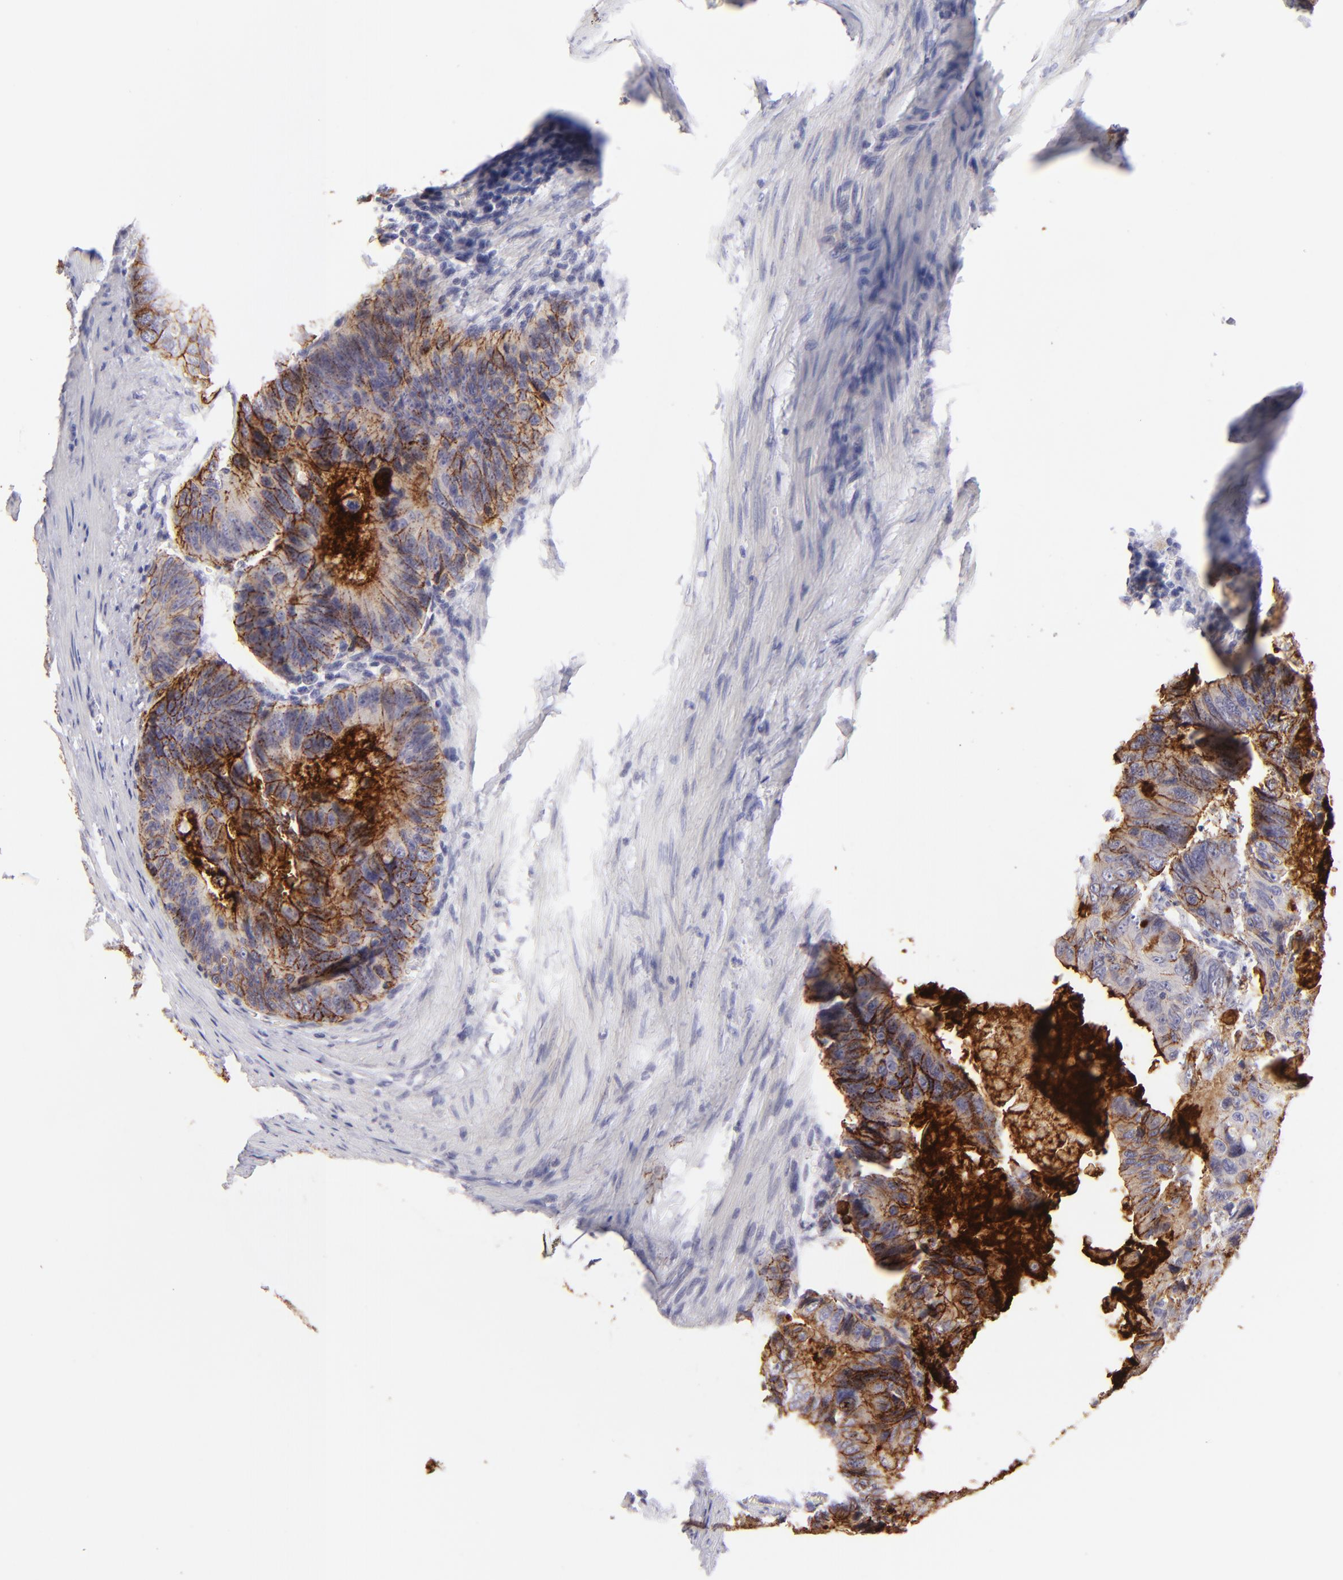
{"staining": {"intensity": "strong", "quantity": ">75%", "location": "cytoplasmic/membranous"}, "tissue": "colorectal cancer", "cell_type": "Tumor cells", "image_type": "cancer", "snomed": [{"axis": "morphology", "description": "Adenocarcinoma, NOS"}, {"axis": "topography", "description": "Colon"}], "caption": "Immunohistochemistry staining of colorectal cancer (adenocarcinoma), which displays high levels of strong cytoplasmic/membranous staining in approximately >75% of tumor cells indicating strong cytoplasmic/membranous protein positivity. The staining was performed using DAB (brown) for protein detection and nuclei were counterstained in hematoxylin (blue).", "gene": "CLDN4", "patient": {"sex": "female", "age": 55}}